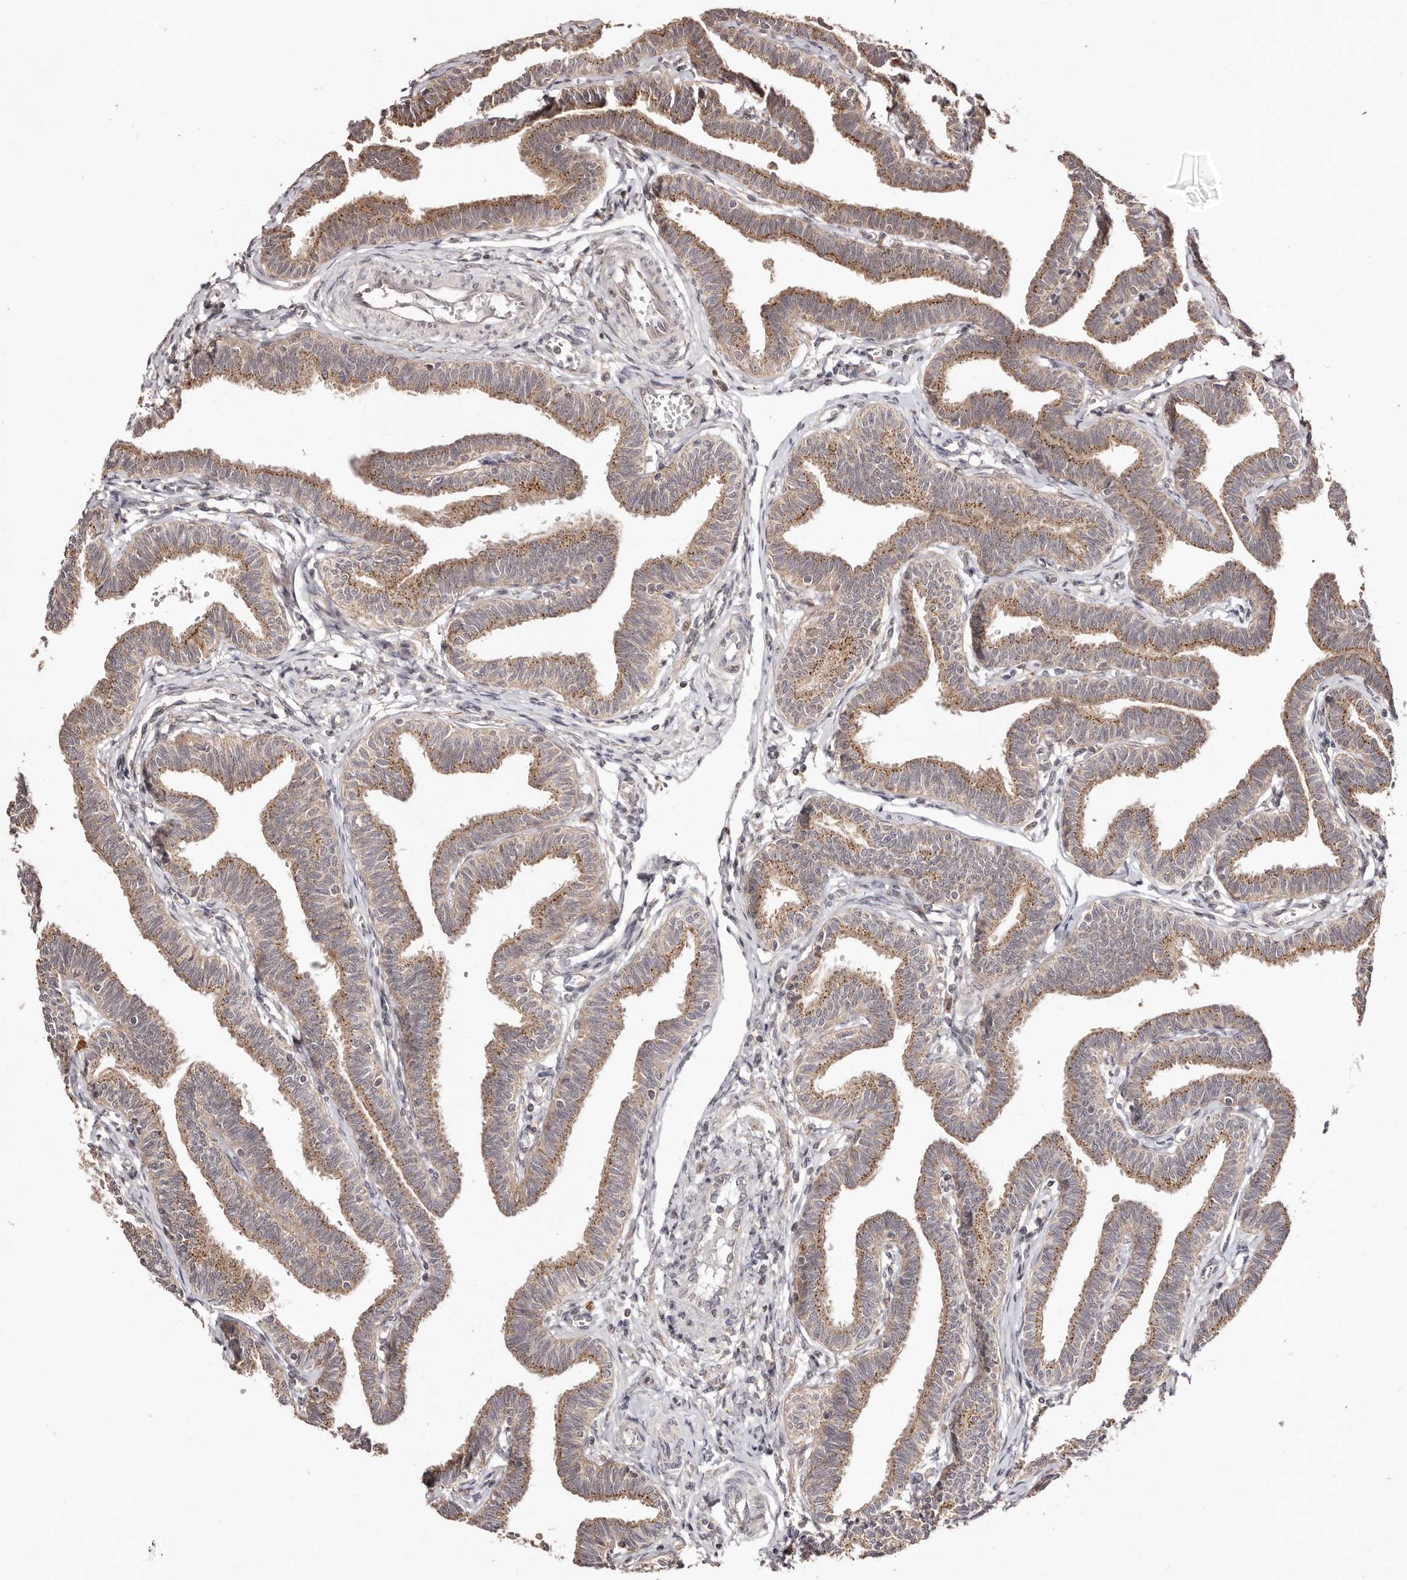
{"staining": {"intensity": "moderate", "quantity": ">75%", "location": "cytoplasmic/membranous"}, "tissue": "fallopian tube", "cell_type": "Glandular cells", "image_type": "normal", "snomed": [{"axis": "morphology", "description": "Normal tissue, NOS"}, {"axis": "topography", "description": "Fallopian tube"}, {"axis": "topography", "description": "Ovary"}], "caption": "Moderate cytoplasmic/membranous positivity is present in about >75% of glandular cells in normal fallopian tube. The protein of interest is shown in brown color, while the nuclei are stained blue.", "gene": "EGR3", "patient": {"sex": "female", "age": 23}}